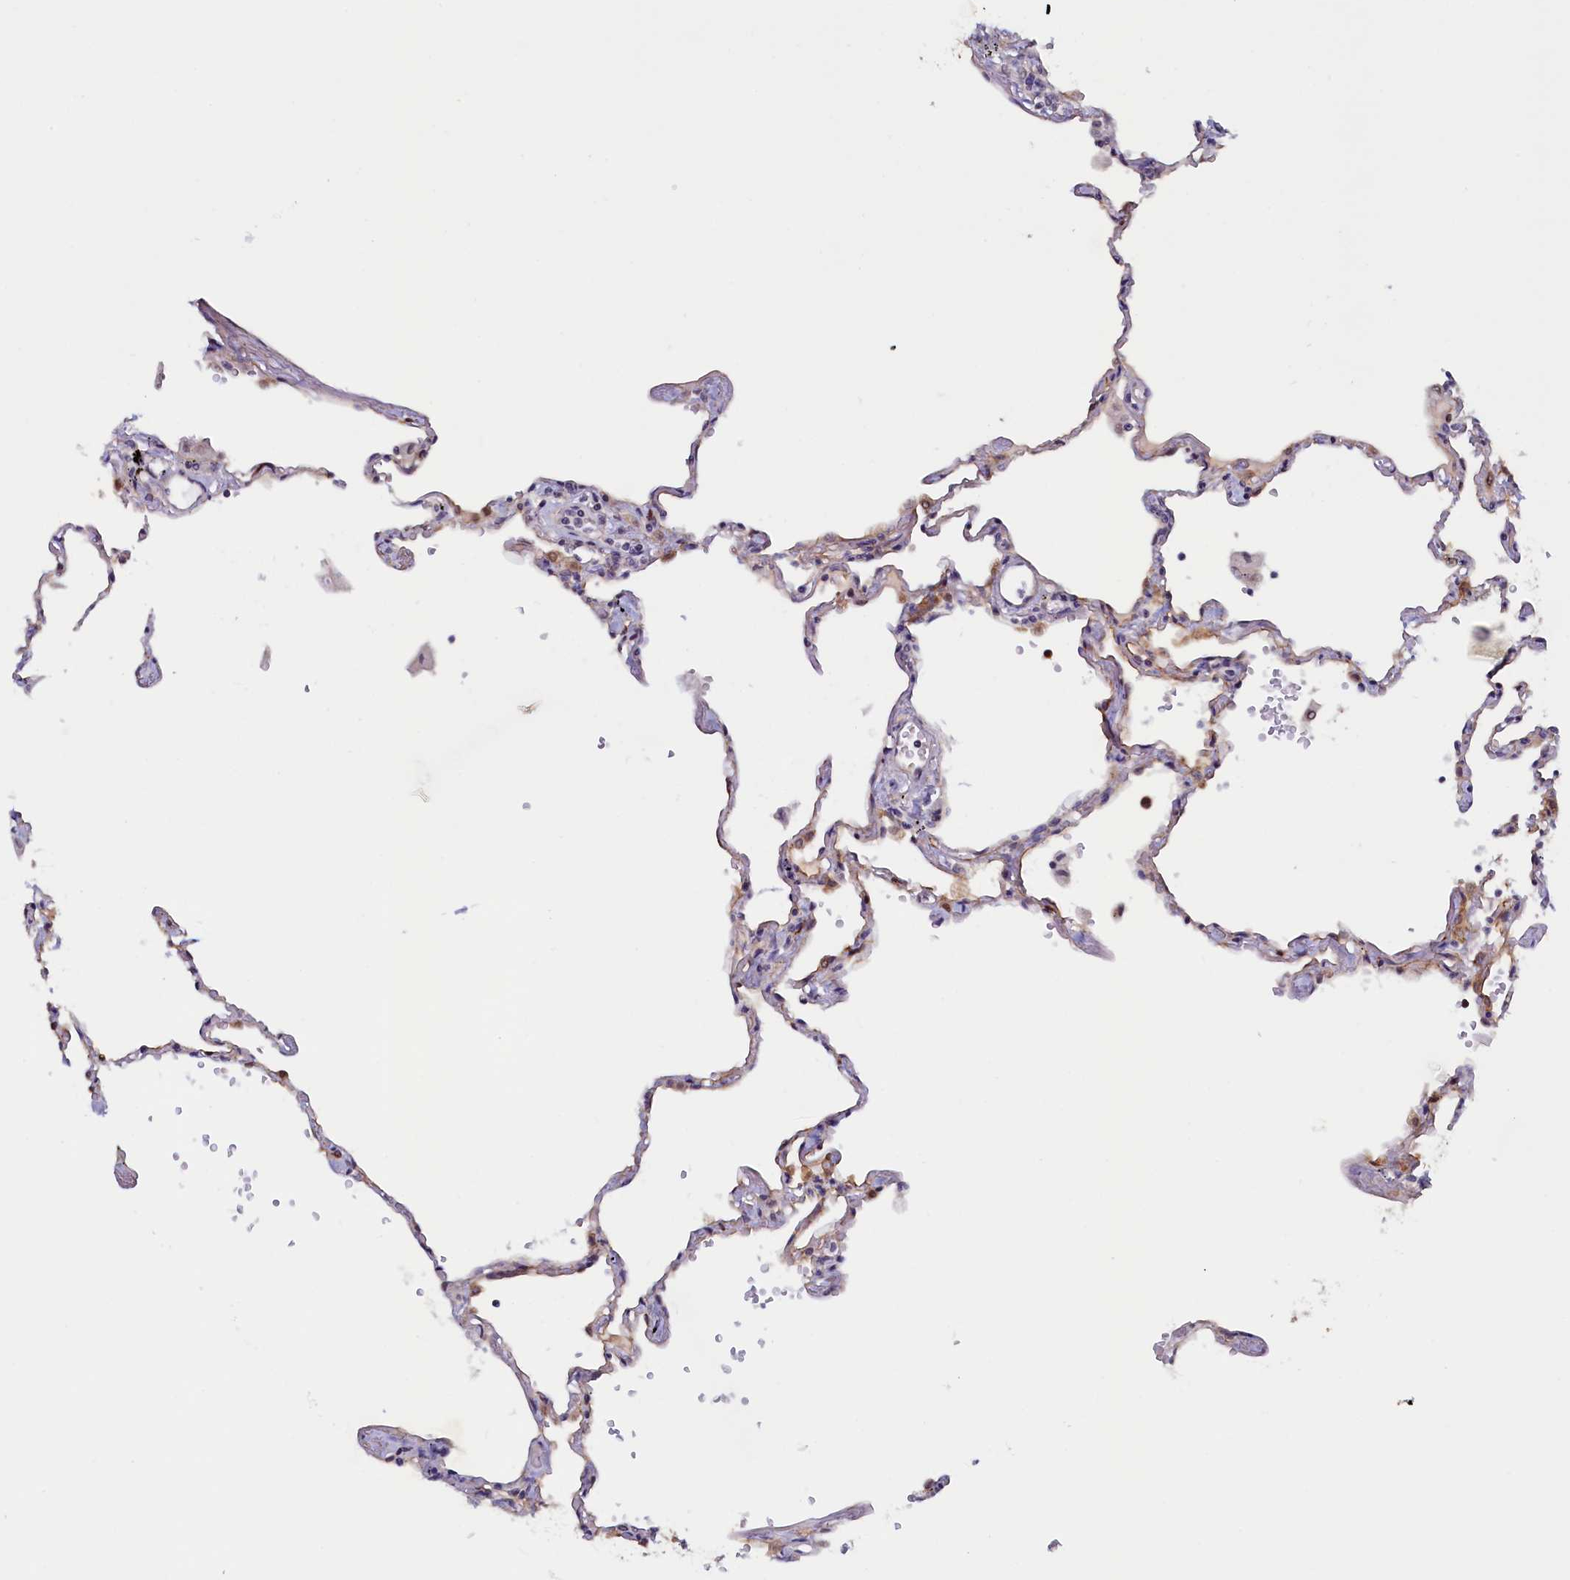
{"staining": {"intensity": "moderate", "quantity": "<25%", "location": "cytoplasmic/membranous"}, "tissue": "lung", "cell_type": "Alveolar cells", "image_type": "normal", "snomed": [{"axis": "morphology", "description": "Normal tissue, NOS"}, {"axis": "topography", "description": "Lung"}], "caption": "Alveolar cells display moderate cytoplasmic/membranous staining in approximately <25% of cells in benign lung.", "gene": "PACSIN3", "patient": {"sex": "female", "age": 67}}